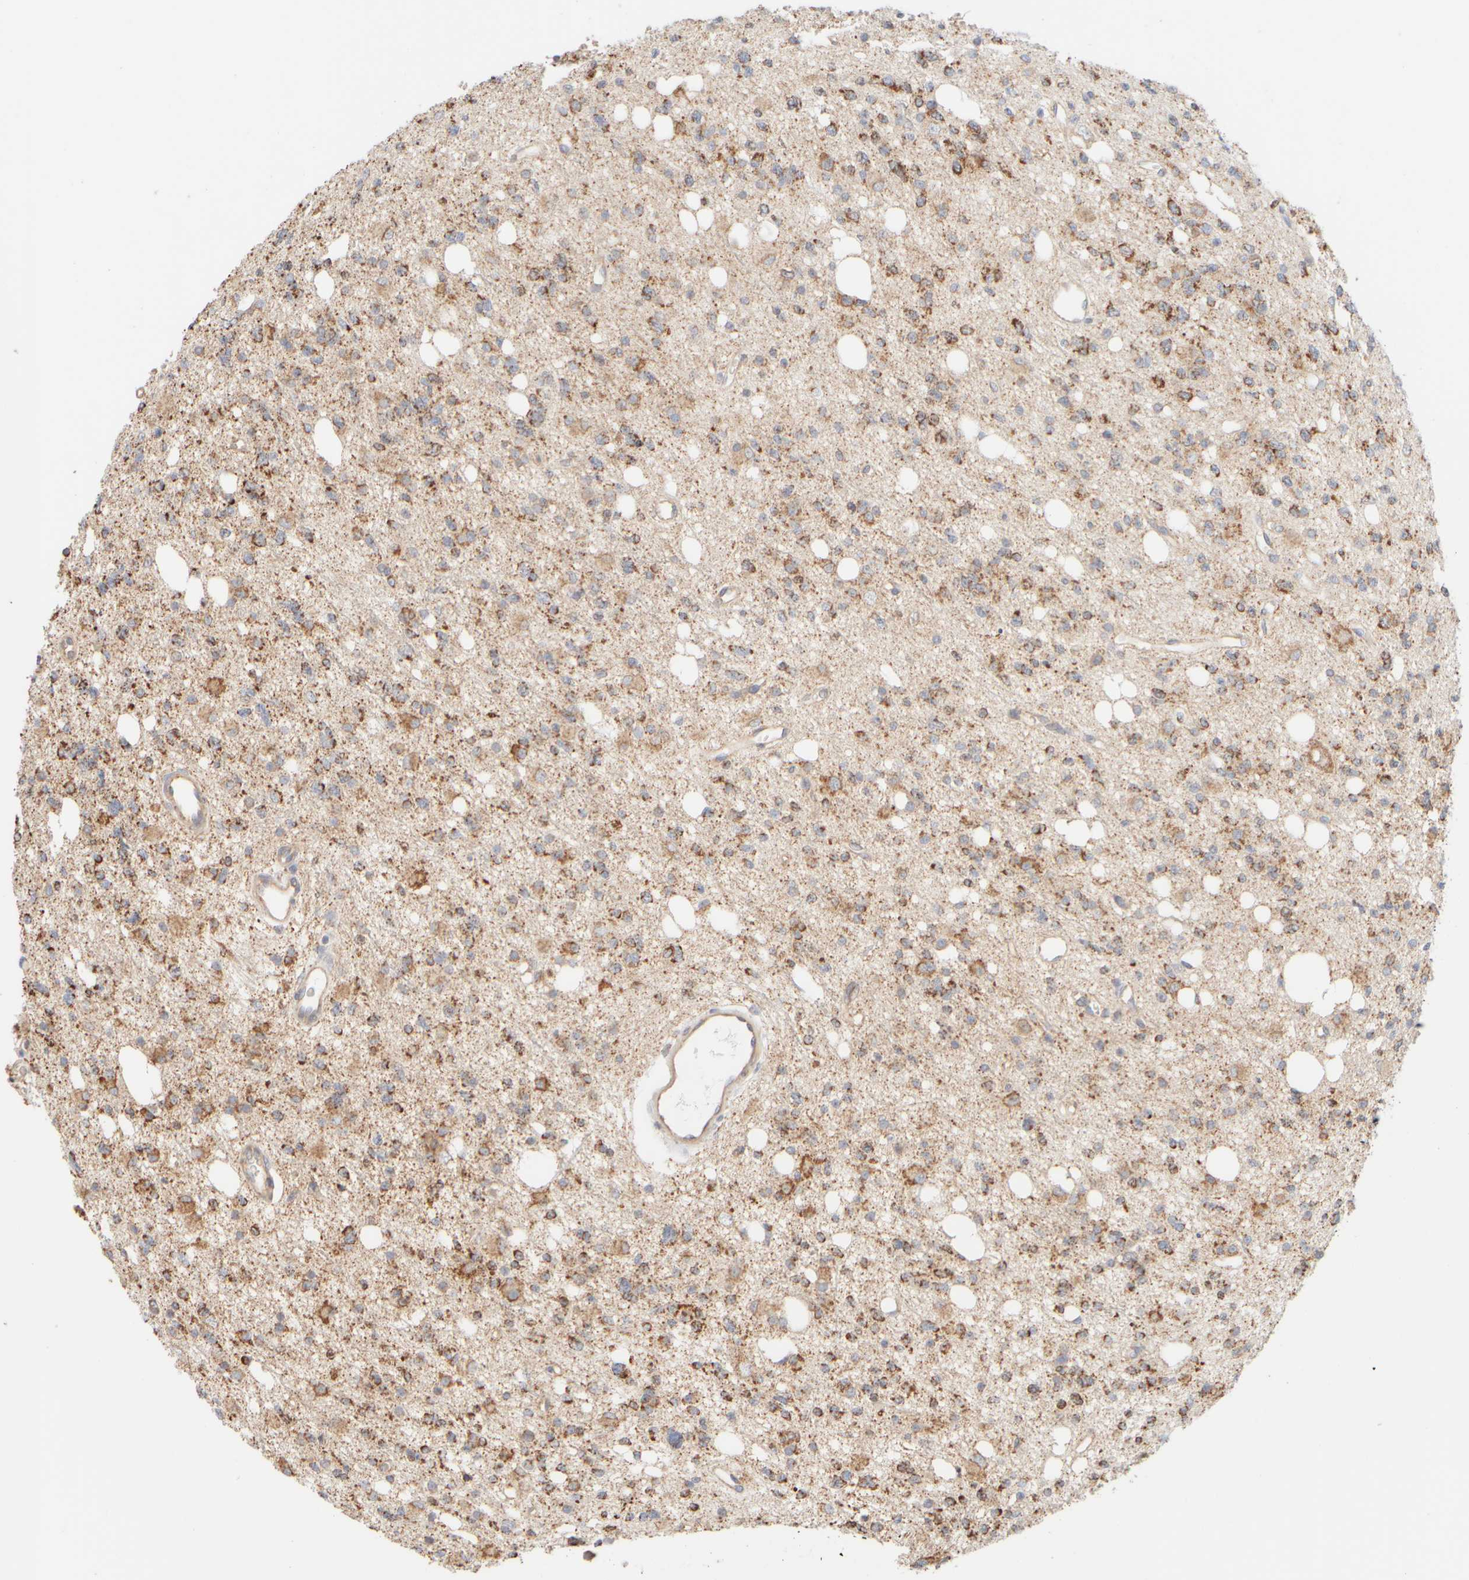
{"staining": {"intensity": "moderate", "quantity": ">75%", "location": "cytoplasmic/membranous"}, "tissue": "glioma", "cell_type": "Tumor cells", "image_type": "cancer", "snomed": [{"axis": "morphology", "description": "Glioma, malignant, High grade"}, {"axis": "topography", "description": "Brain"}], "caption": "Protein staining by IHC demonstrates moderate cytoplasmic/membranous expression in approximately >75% of tumor cells in malignant high-grade glioma.", "gene": "APBB2", "patient": {"sex": "female", "age": 62}}